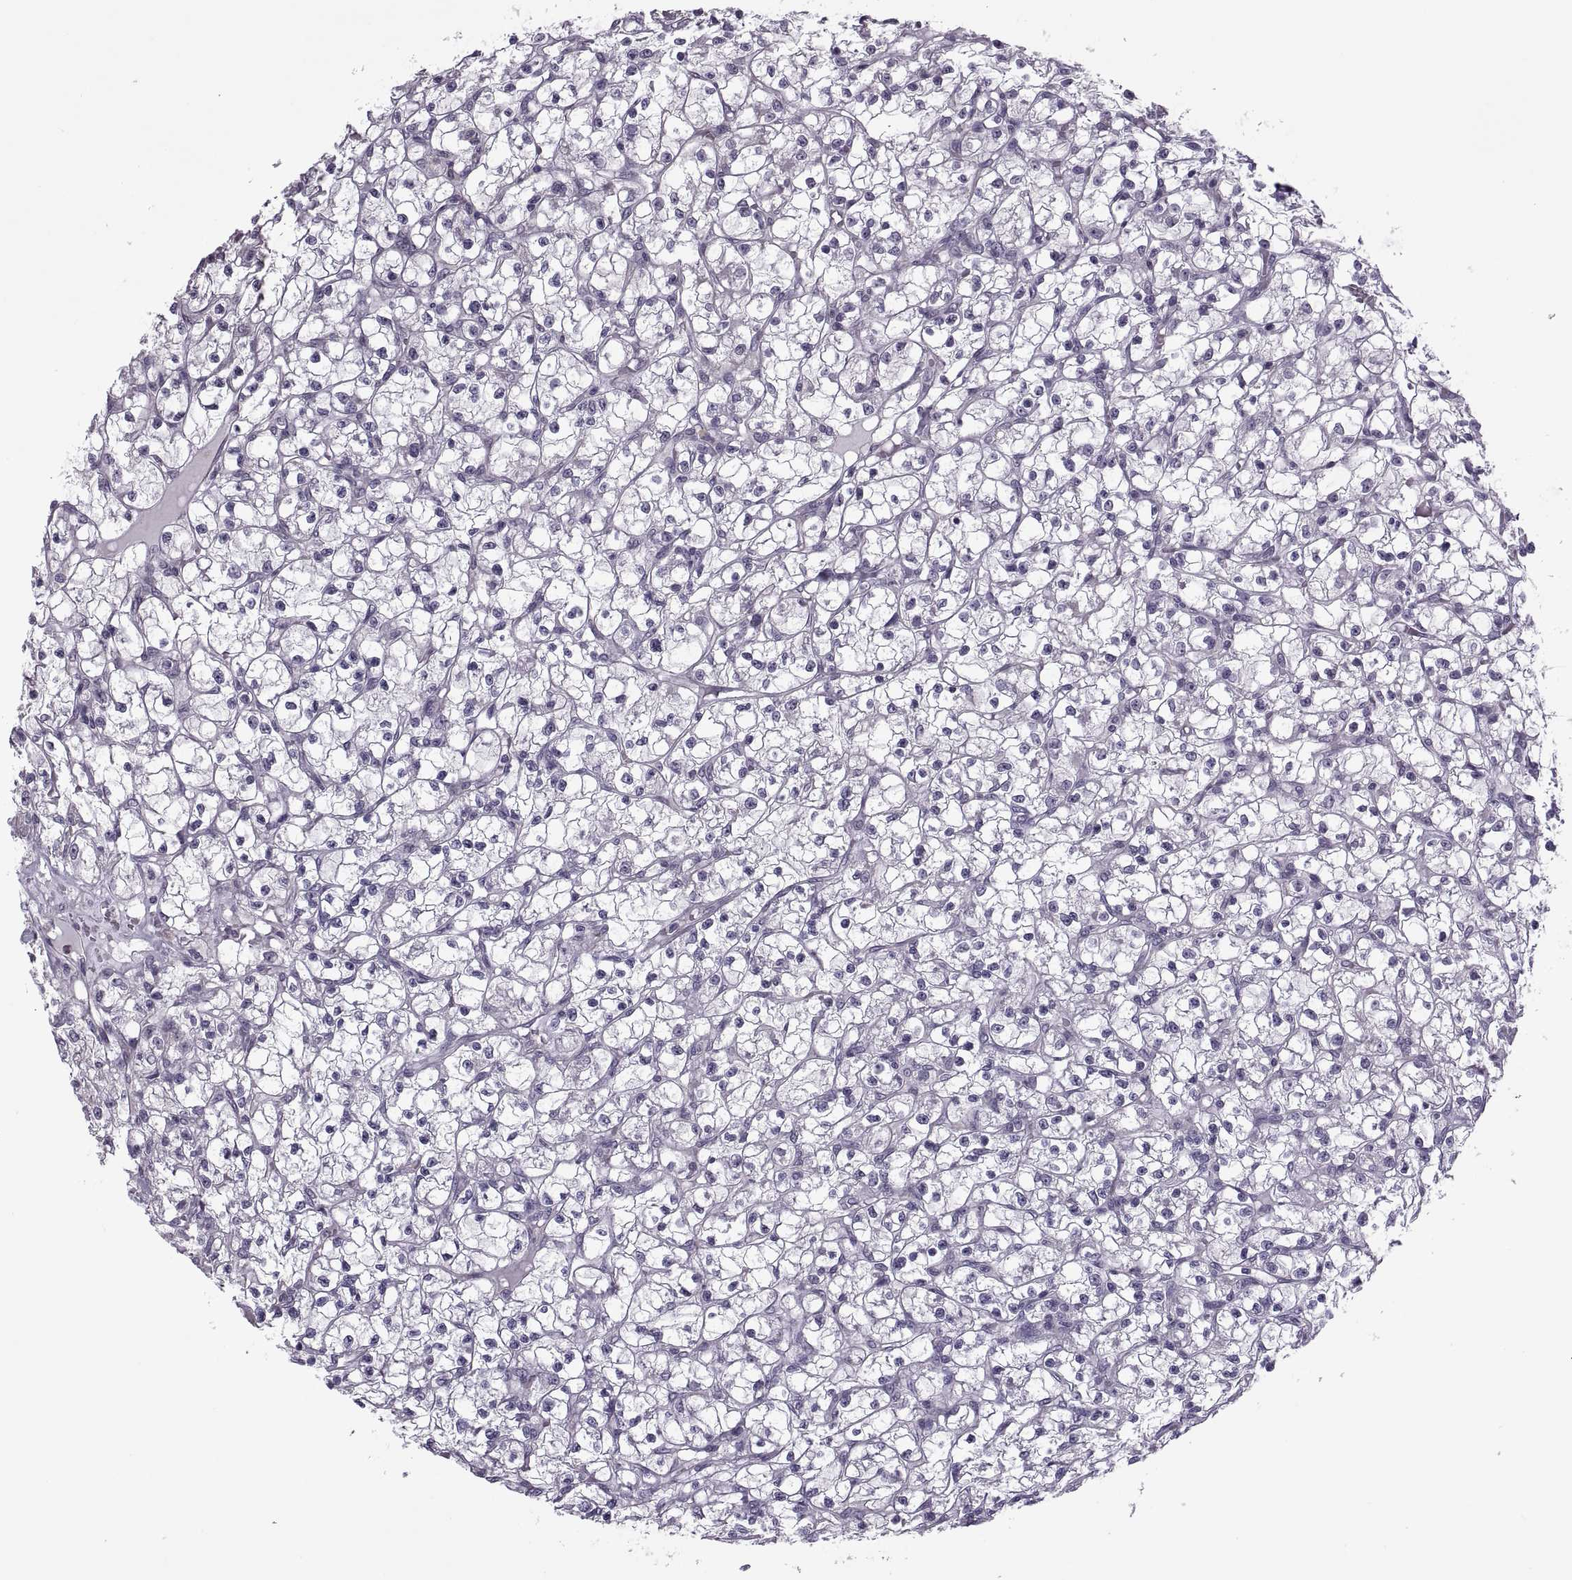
{"staining": {"intensity": "negative", "quantity": "none", "location": "none"}, "tissue": "renal cancer", "cell_type": "Tumor cells", "image_type": "cancer", "snomed": [{"axis": "morphology", "description": "Adenocarcinoma, NOS"}, {"axis": "topography", "description": "Kidney"}], "caption": "Immunohistochemistry of human renal adenocarcinoma exhibits no staining in tumor cells.", "gene": "ODF3", "patient": {"sex": "female", "age": 59}}